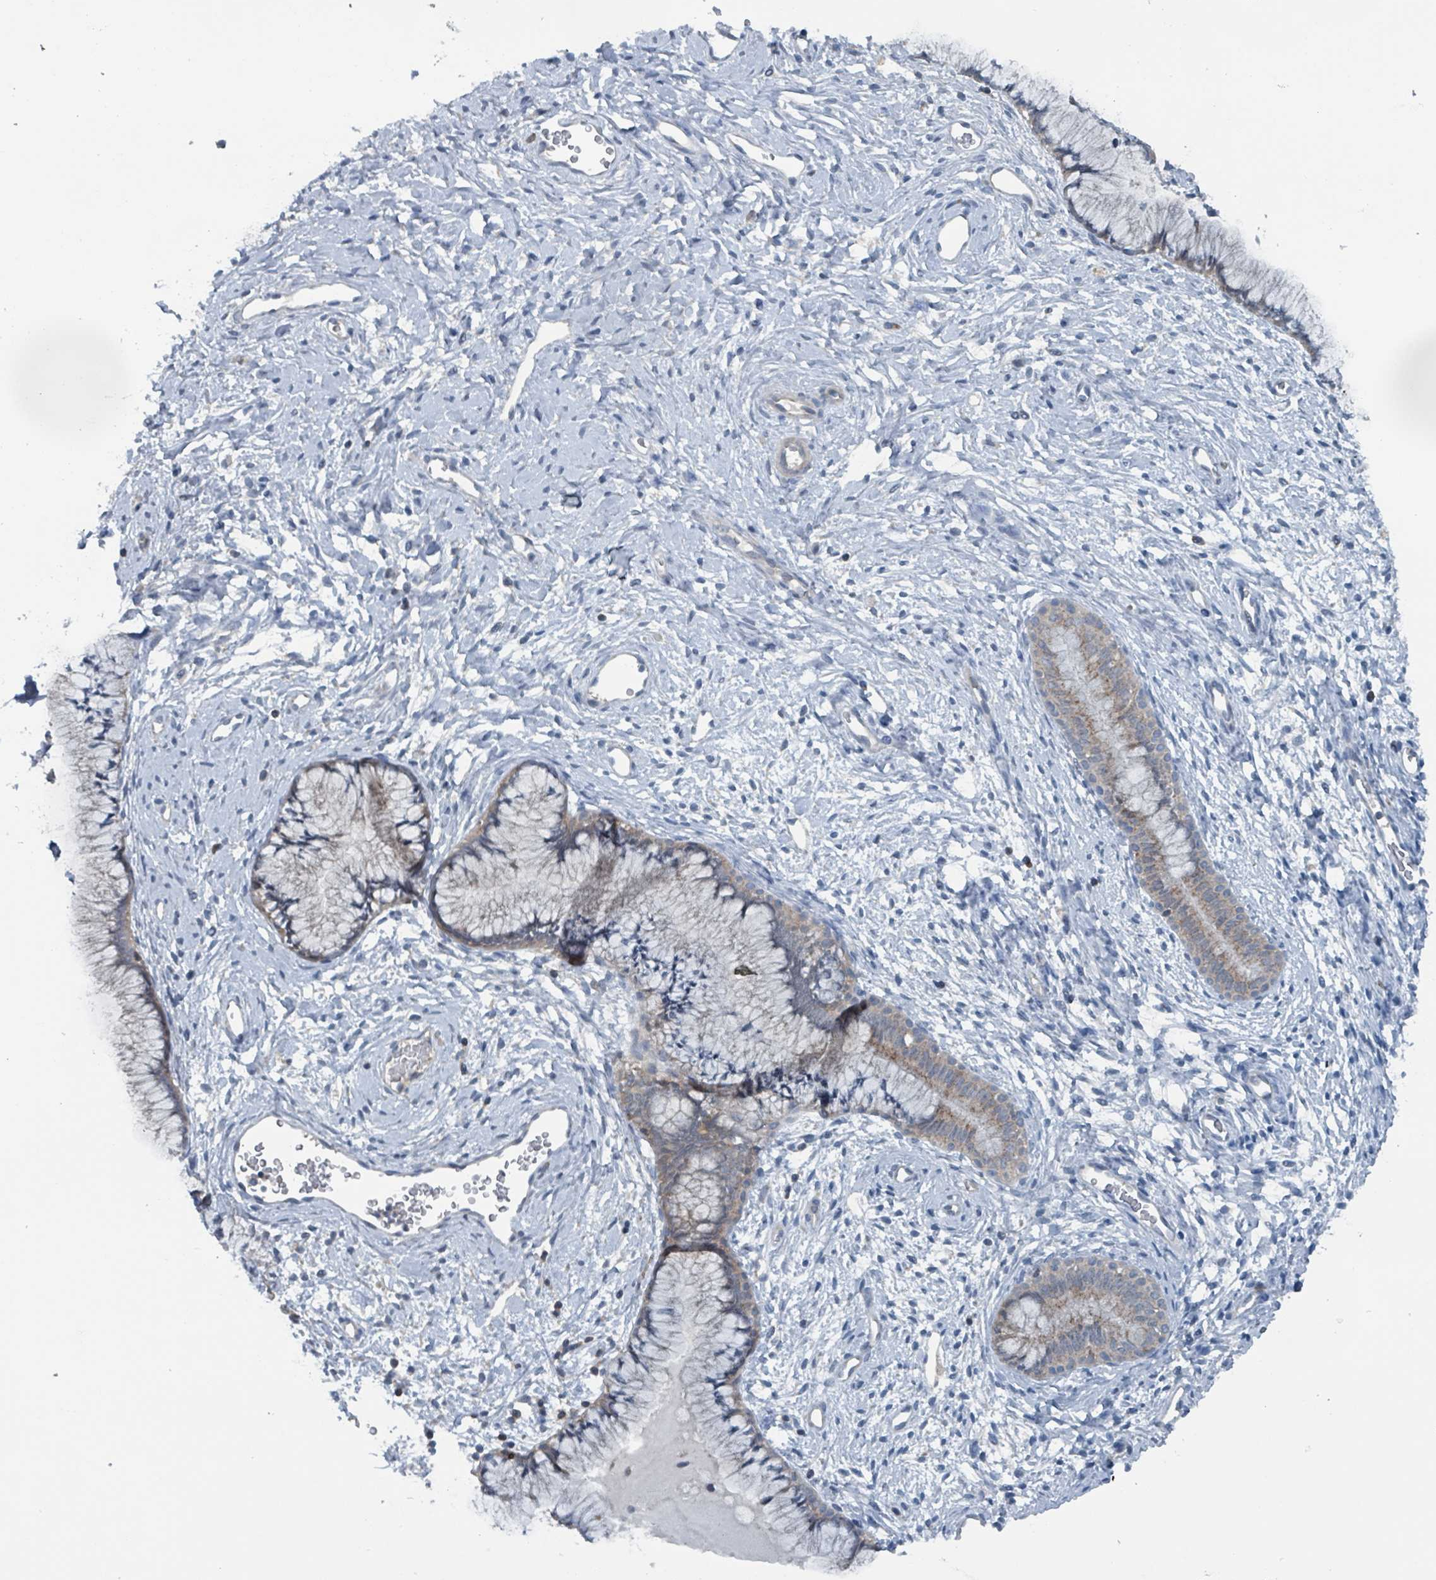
{"staining": {"intensity": "negative", "quantity": "none", "location": "none"}, "tissue": "cervix", "cell_type": "Glandular cells", "image_type": "normal", "snomed": [{"axis": "morphology", "description": "Normal tissue, NOS"}, {"axis": "topography", "description": "Cervix"}], "caption": "This is an IHC histopathology image of benign human cervix. There is no expression in glandular cells.", "gene": "ACBD4", "patient": {"sex": "female", "age": 42}}